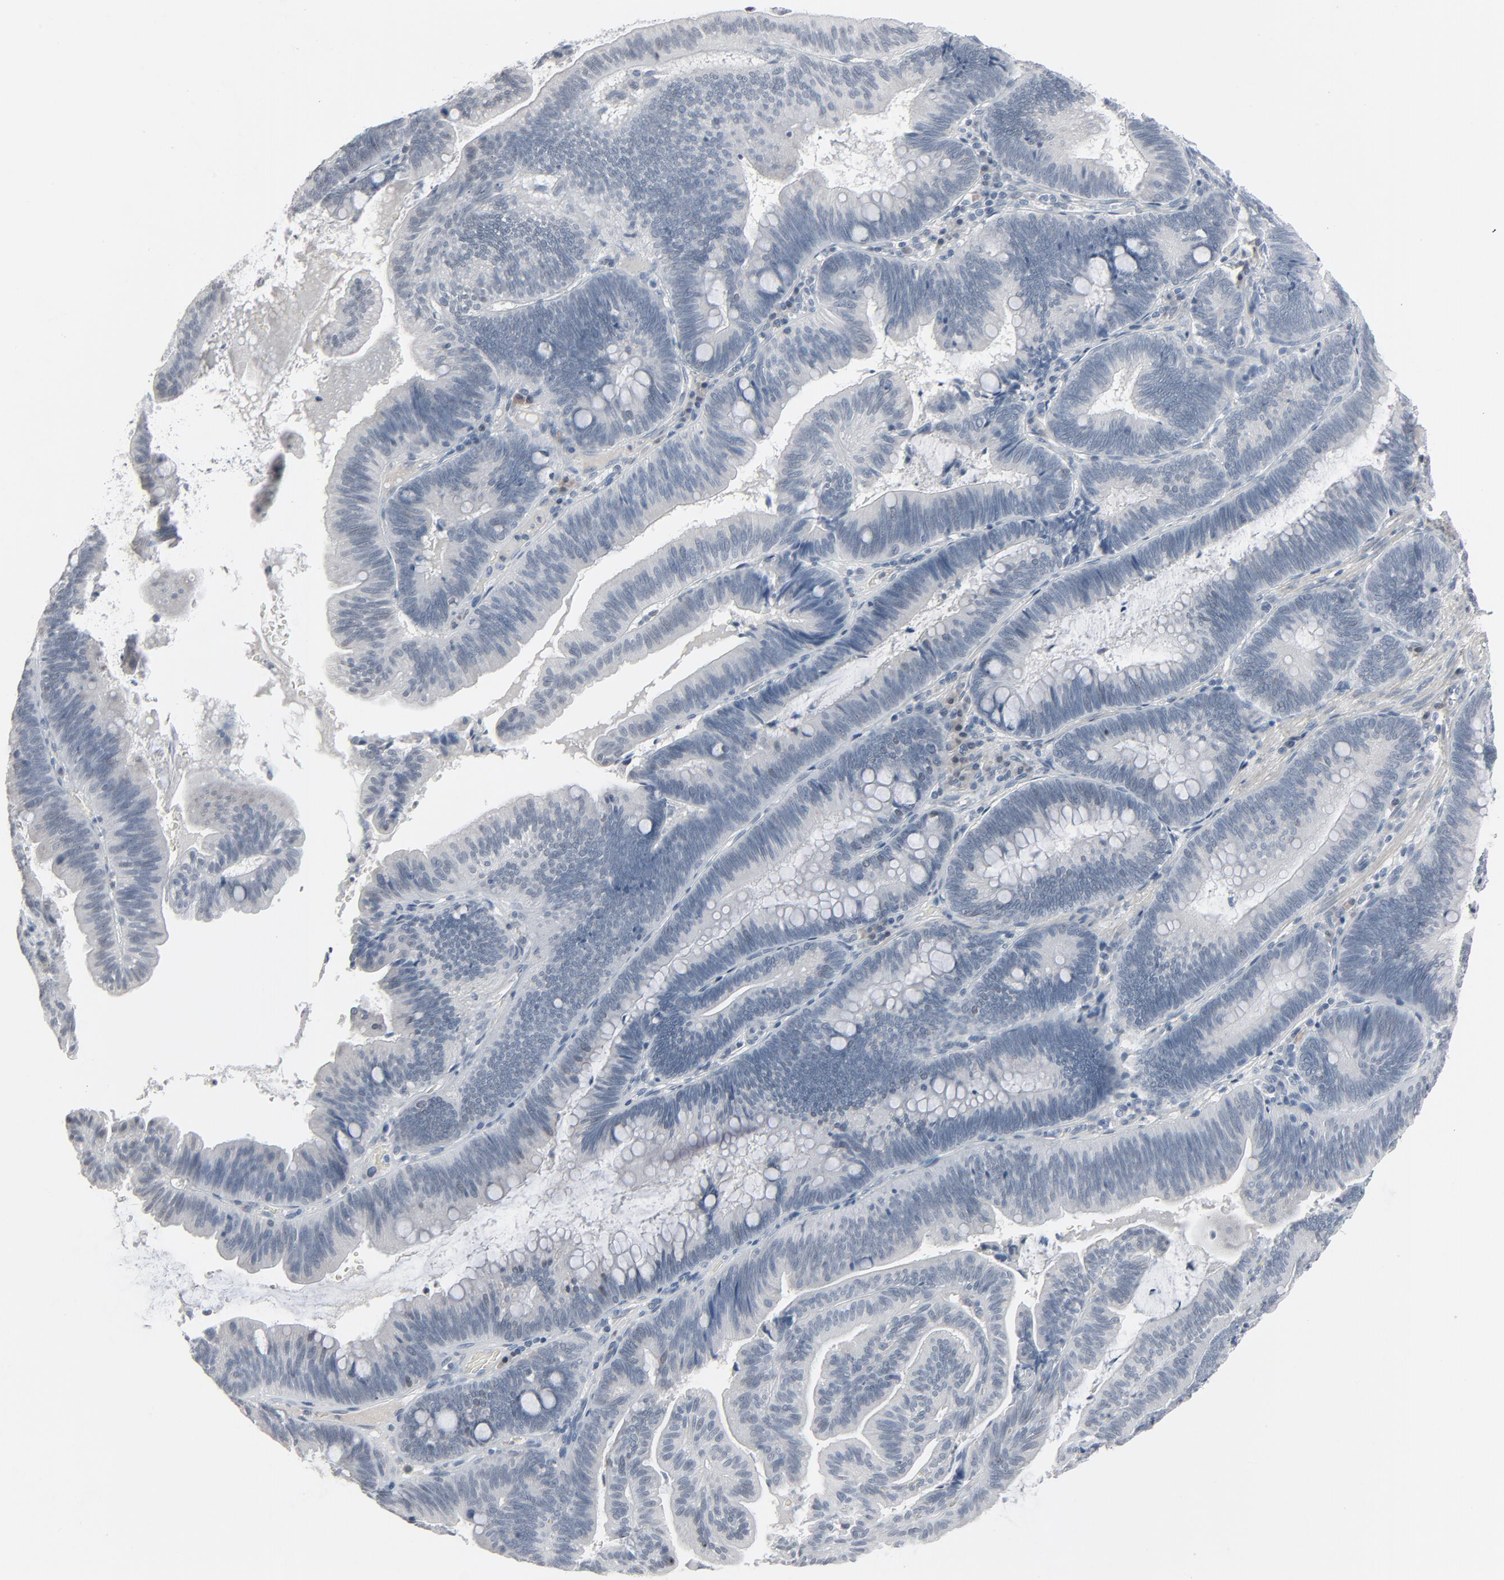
{"staining": {"intensity": "negative", "quantity": "none", "location": "none"}, "tissue": "pancreatic cancer", "cell_type": "Tumor cells", "image_type": "cancer", "snomed": [{"axis": "morphology", "description": "Adenocarcinoma, NOS"}, {"axis": "topography", "description": "Pancreas"}], "caption": "Immunohistochemistry of pancreatic cancer exhibits no positivity in tumor cells. Nuclei are stained in blue.", "gene": "SAGE1", "patient": {"sex": "male", "age": 82}}